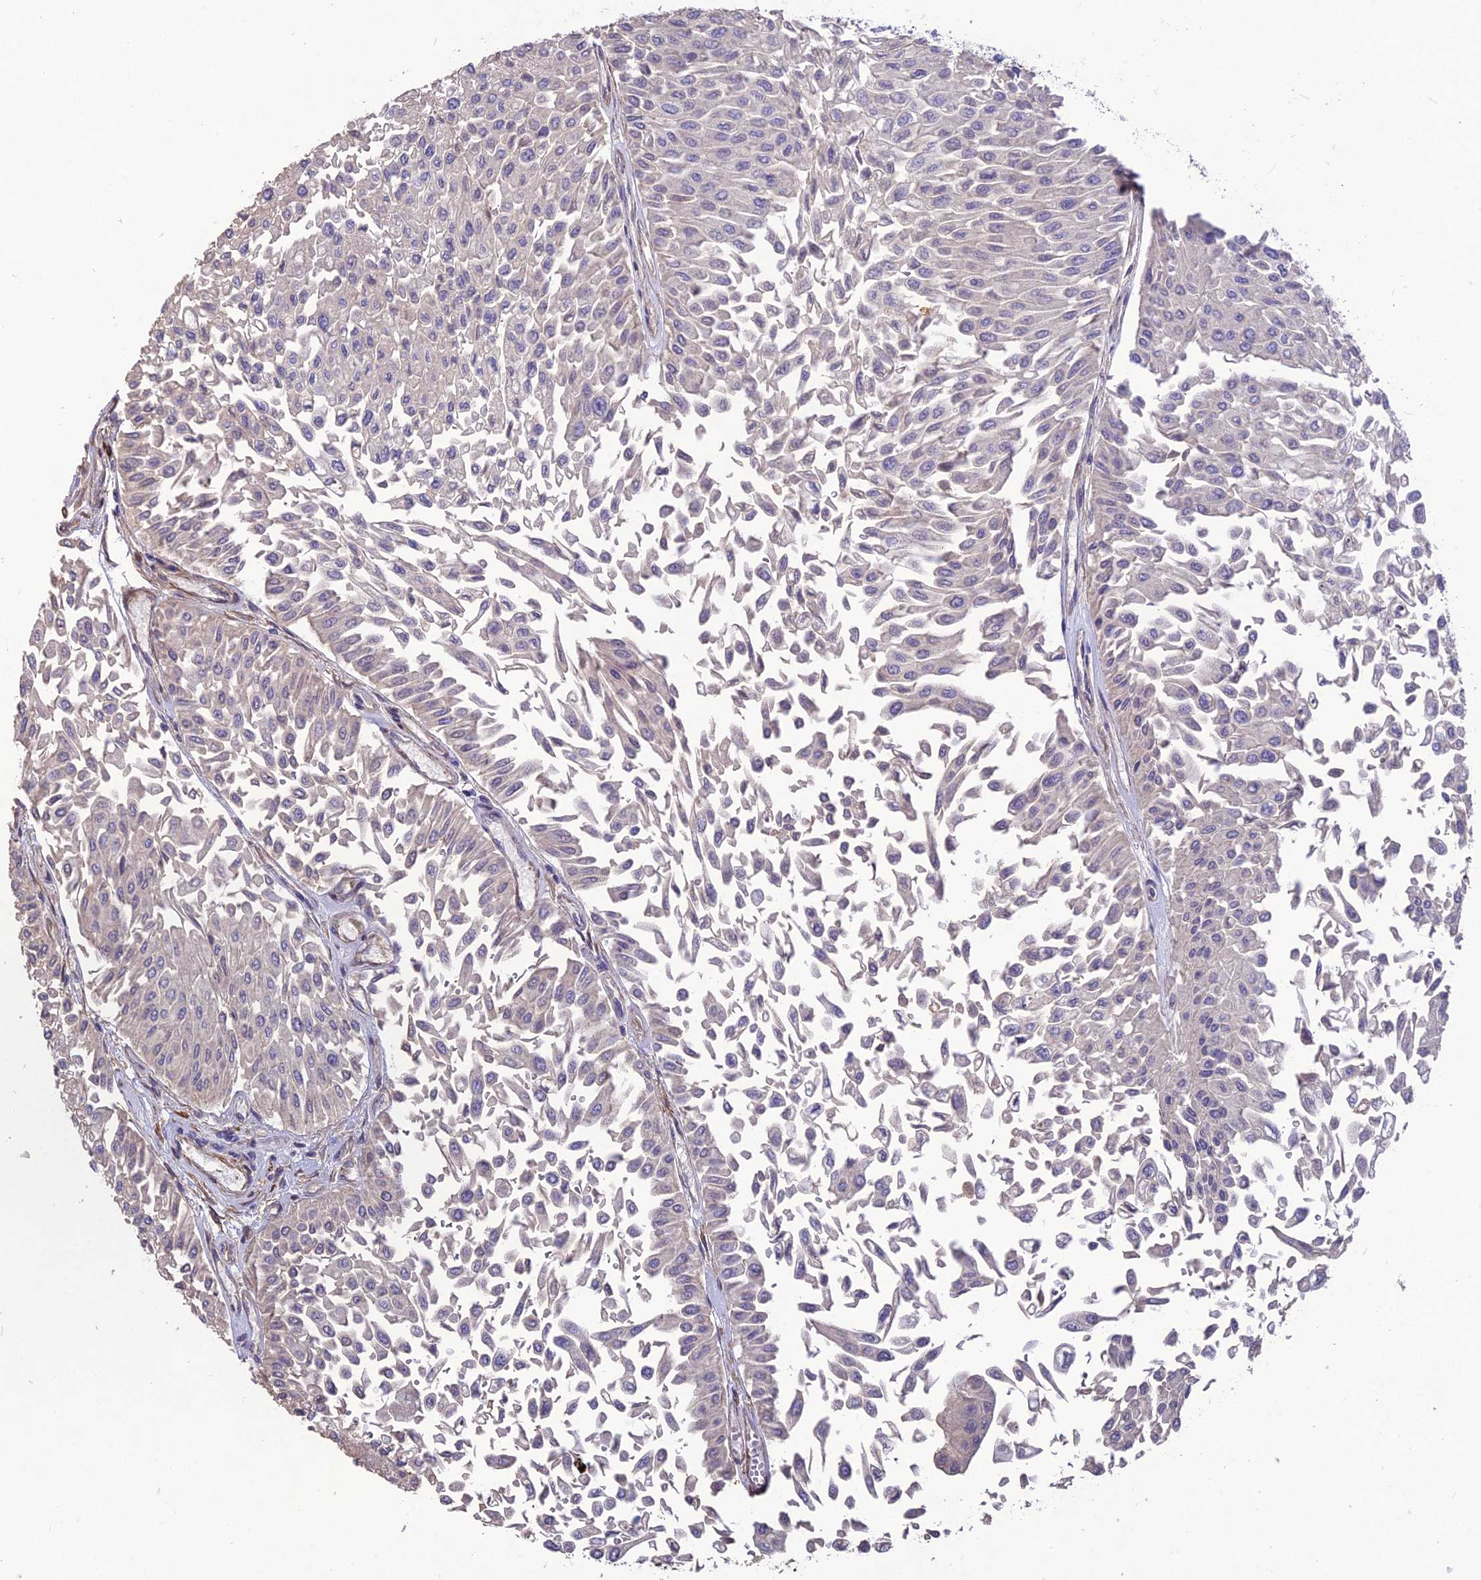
{"staining": {"intensity": "negative", "quantity": "none", "location": "none"}, "tissue": "urothelial cancer", "cell_type": "Tumor cells", "image_type": "cancer", "snomed": [{"axis": "morphology", "description": "Urothelial carcinoma, Low grade"}, {"axis": "topography", "description": "Urinary bladder"}], "caption": "There is no significant positivity in tumor cells of urothelial cancer.", "gene": "CLUH", "patient": {"sex": "male", "age": 67}}